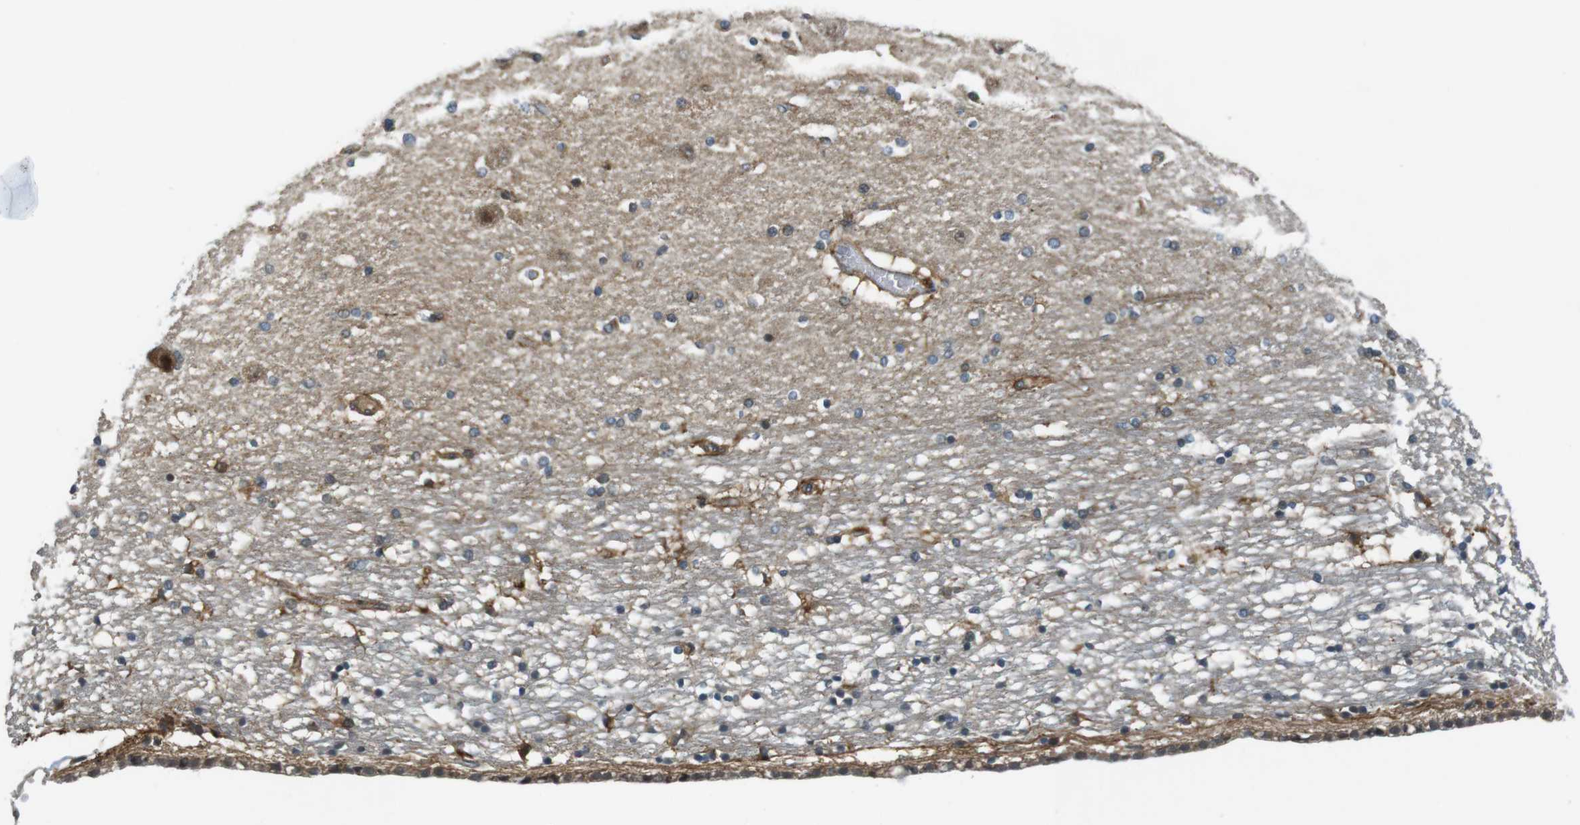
{"staining": {"intensity": "moderate", "quantity": "<25%", "location": "cytoplasmic/membranous"}, "tissue": "hippocampus", "cell_type": "Glial cells", "image_type": "normal", "snomed": [{"axis": "morphology", "description": "Normal tissue, NOS"}, {"axis": "topography", "description": "Hippocampus"}], "caption": "Immunohistochemical staining of normal hippocampus shows moderate cytoplasmic/membranous protein expression in about <25% of glial cells. (DAB IHC, brown staining for protein, blue staining for nuclei).", "gene": "IFFO2", "patient": {"sex": "female", "age": 54}}